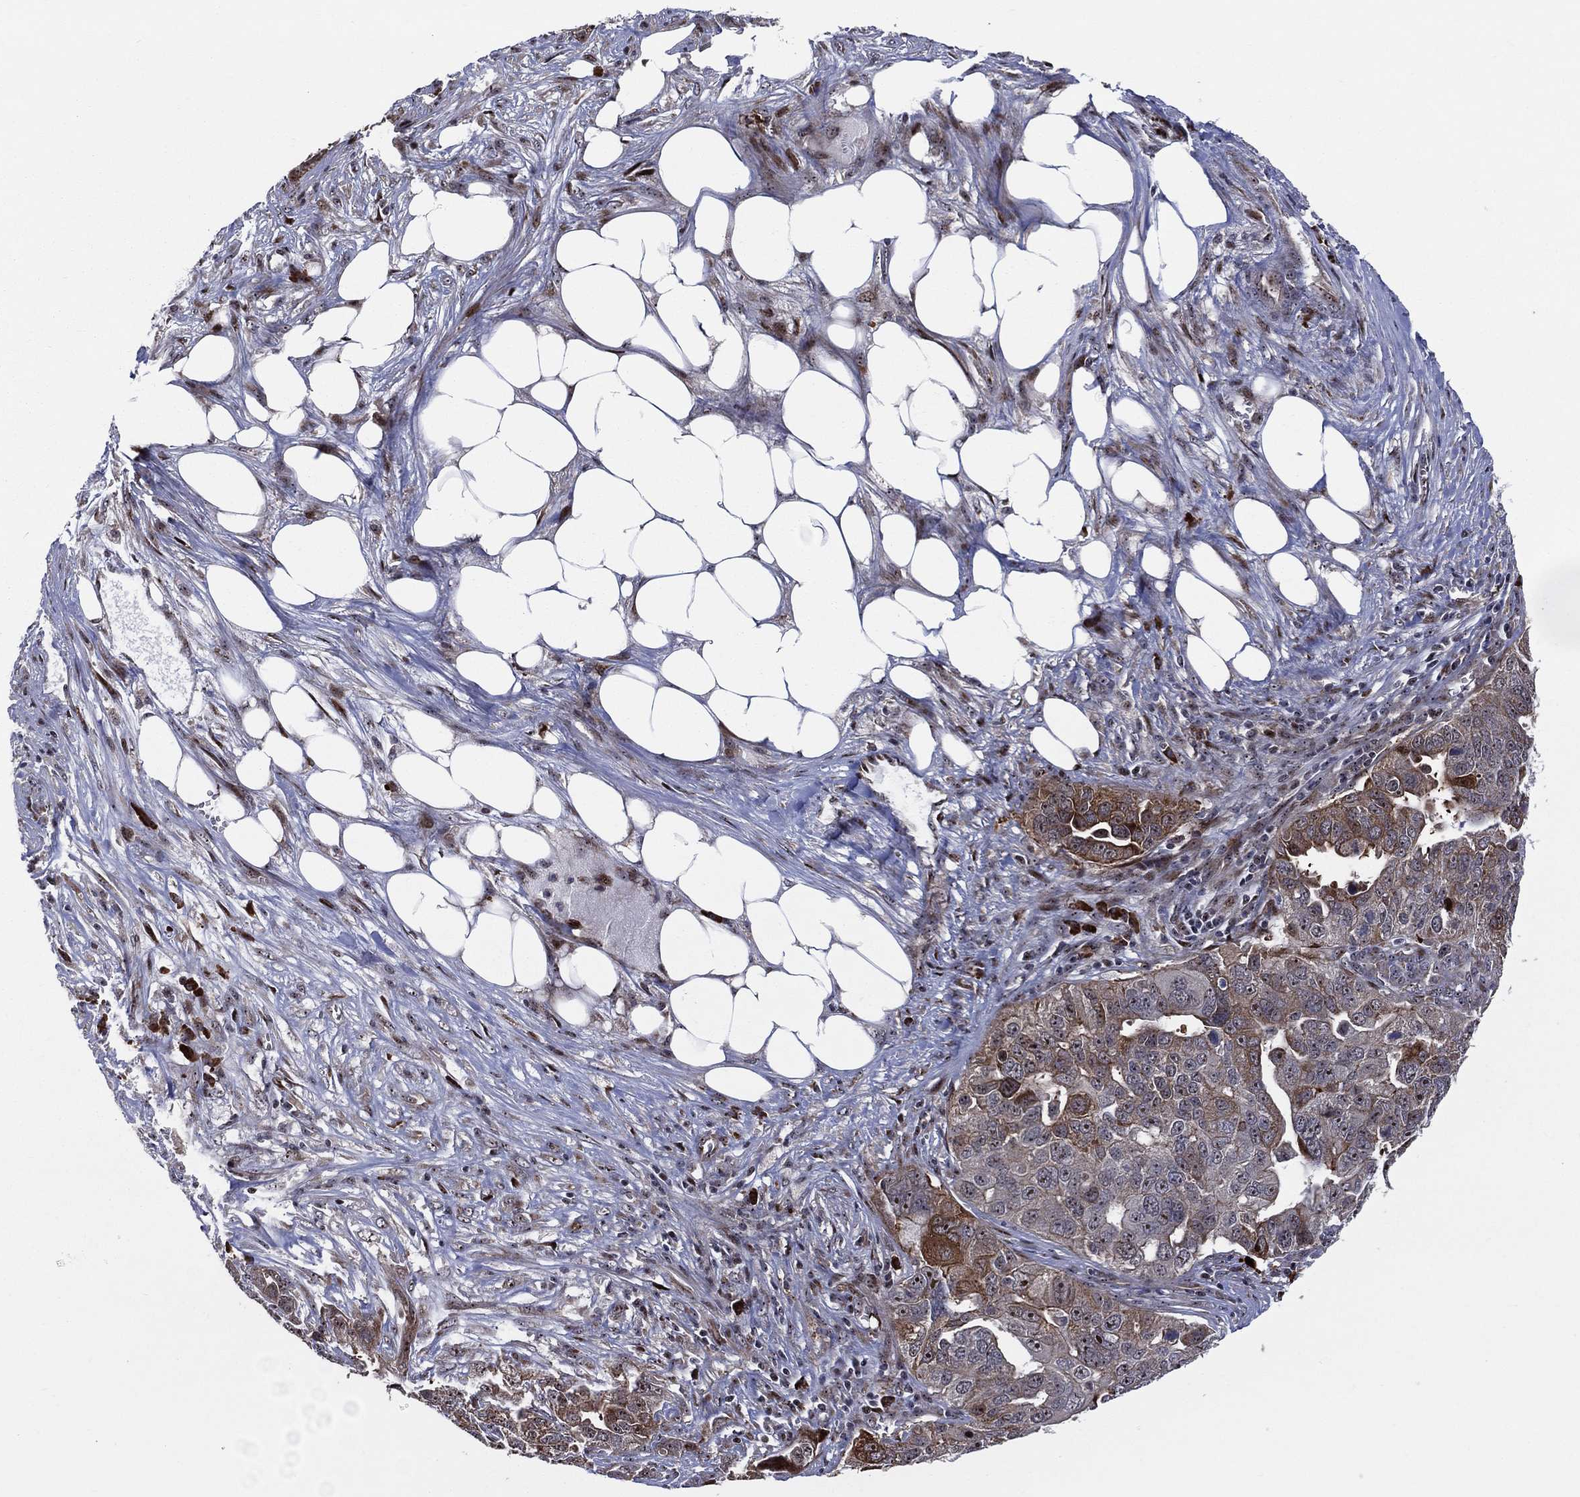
{"staining": {"intensity": "strong", "quantity": "<25%", "location": "cytoplasmic/membranous"}, "tissue": "ovarian cancer", "cell_type": "Tumor cells", "image_type": "cancer", "snomed": [{"axis": "morphology", "description": "Carcinoma, endometroid"}, {"axis": "topography", "description": "Soft tissue"}, {"axis": "topography", "description": "Ovary"}], "caption": "Ovarian endometroid carcinoma stained for a protein (brown) demonstrates strong cytoplasmic/membranous positive positivity in about <25% of tumor cells.", "gene": "VHL", "patient": {"sex": "female", "age": 52}}